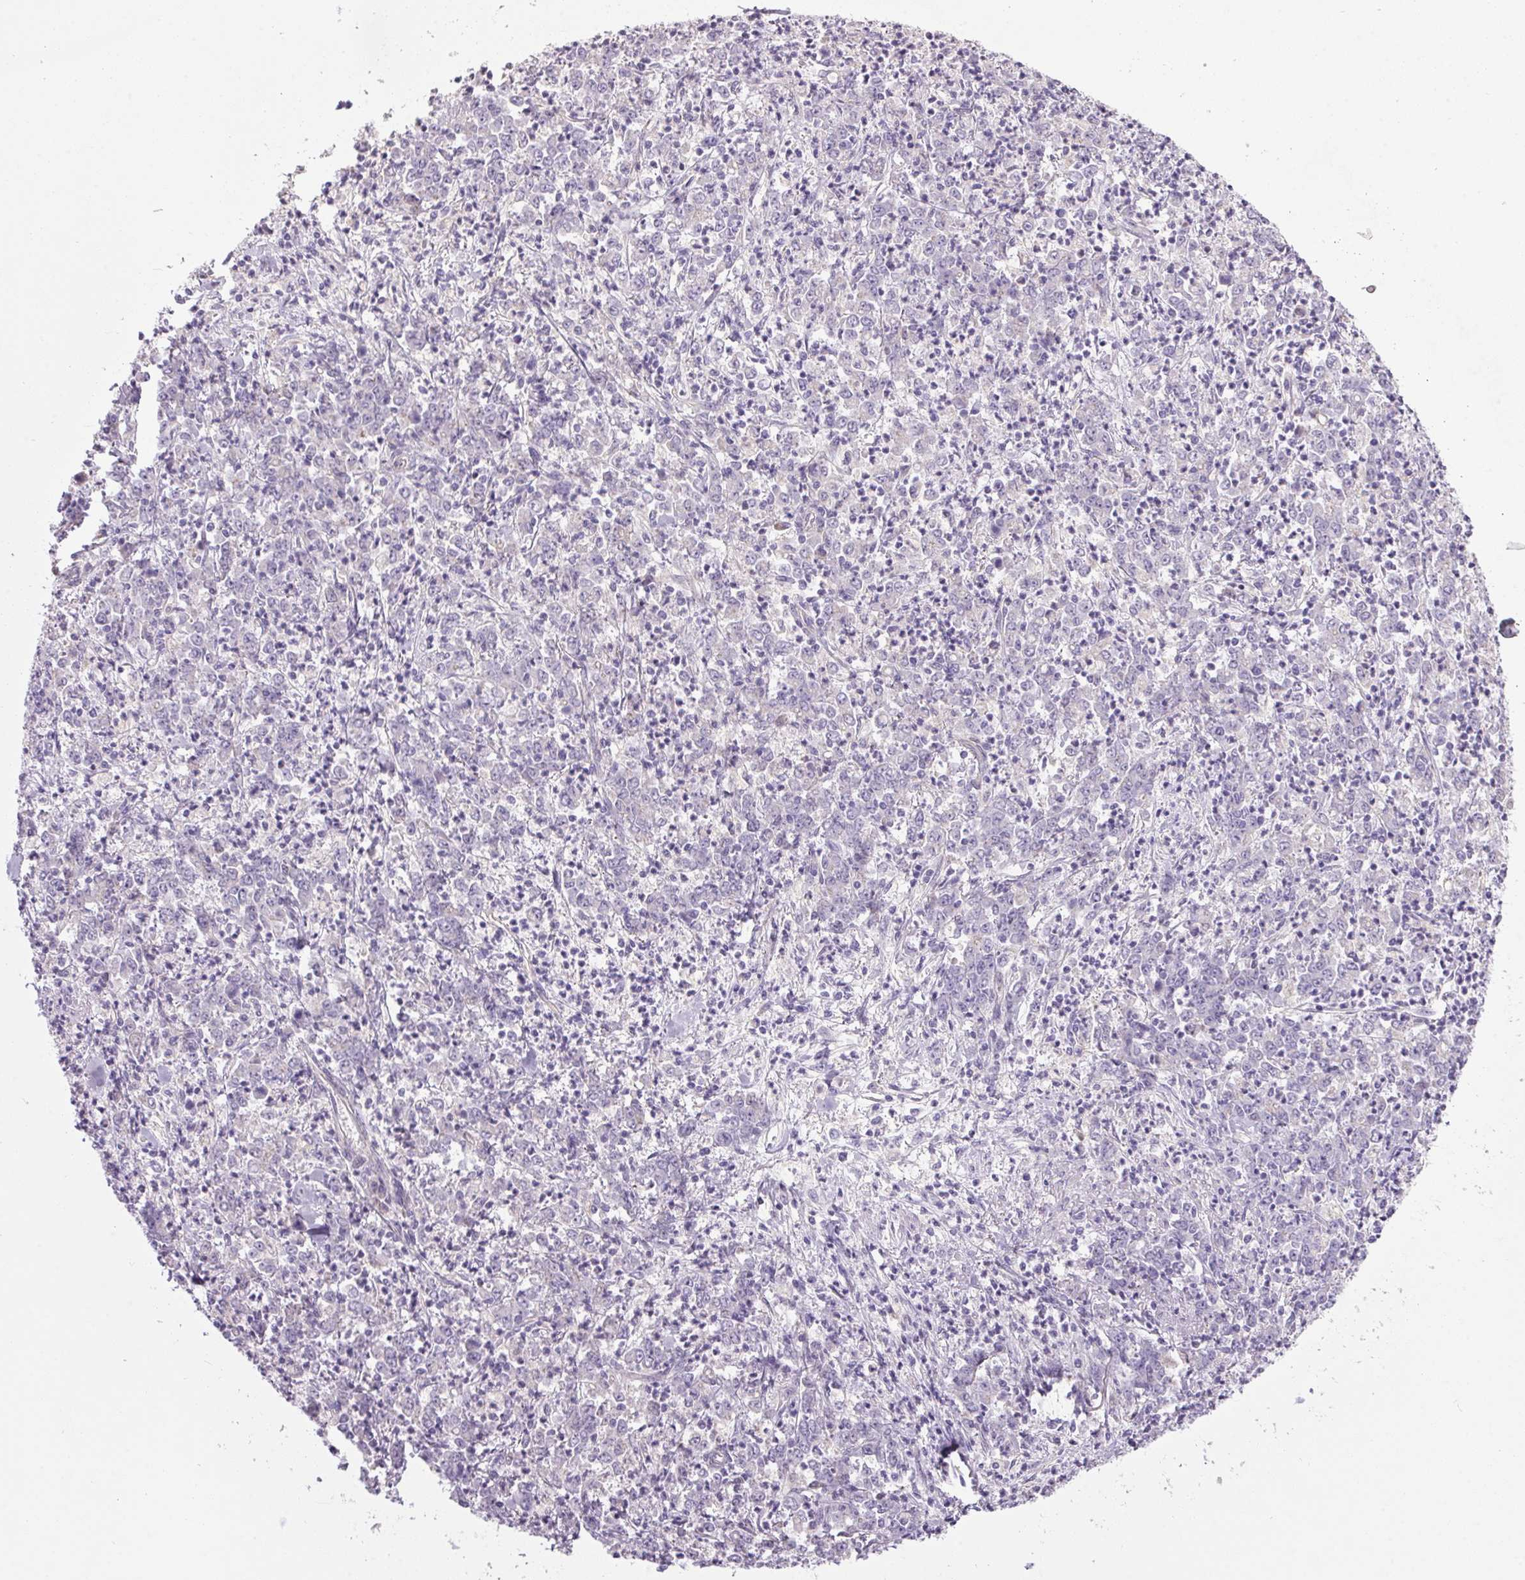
{"staining": {"intensity": "negative", "quantity": "none", "location": "none"}, "tissue": "stomach cancer", "cell_type": "Tumor cells", "image_type": "cancer", "snomed": [{"axis": "morphology", "description": "Adenocarcinoma, NOS"}, {"axis": "topography", "description": "Stomach, lower"}], "caption": "DAB (3,3'-diaminobenzidine) immunohistochemical staining of human adenocarcinoma (stomach) demonstrates no significant positivity in tumor cells. (Brightfield microscopy of DAB (3,3'-diaminobenzidine) immunohistochemistry at high magnification).", "gene": "APOC4", "patient": {"sex": "female", "age": 71}}